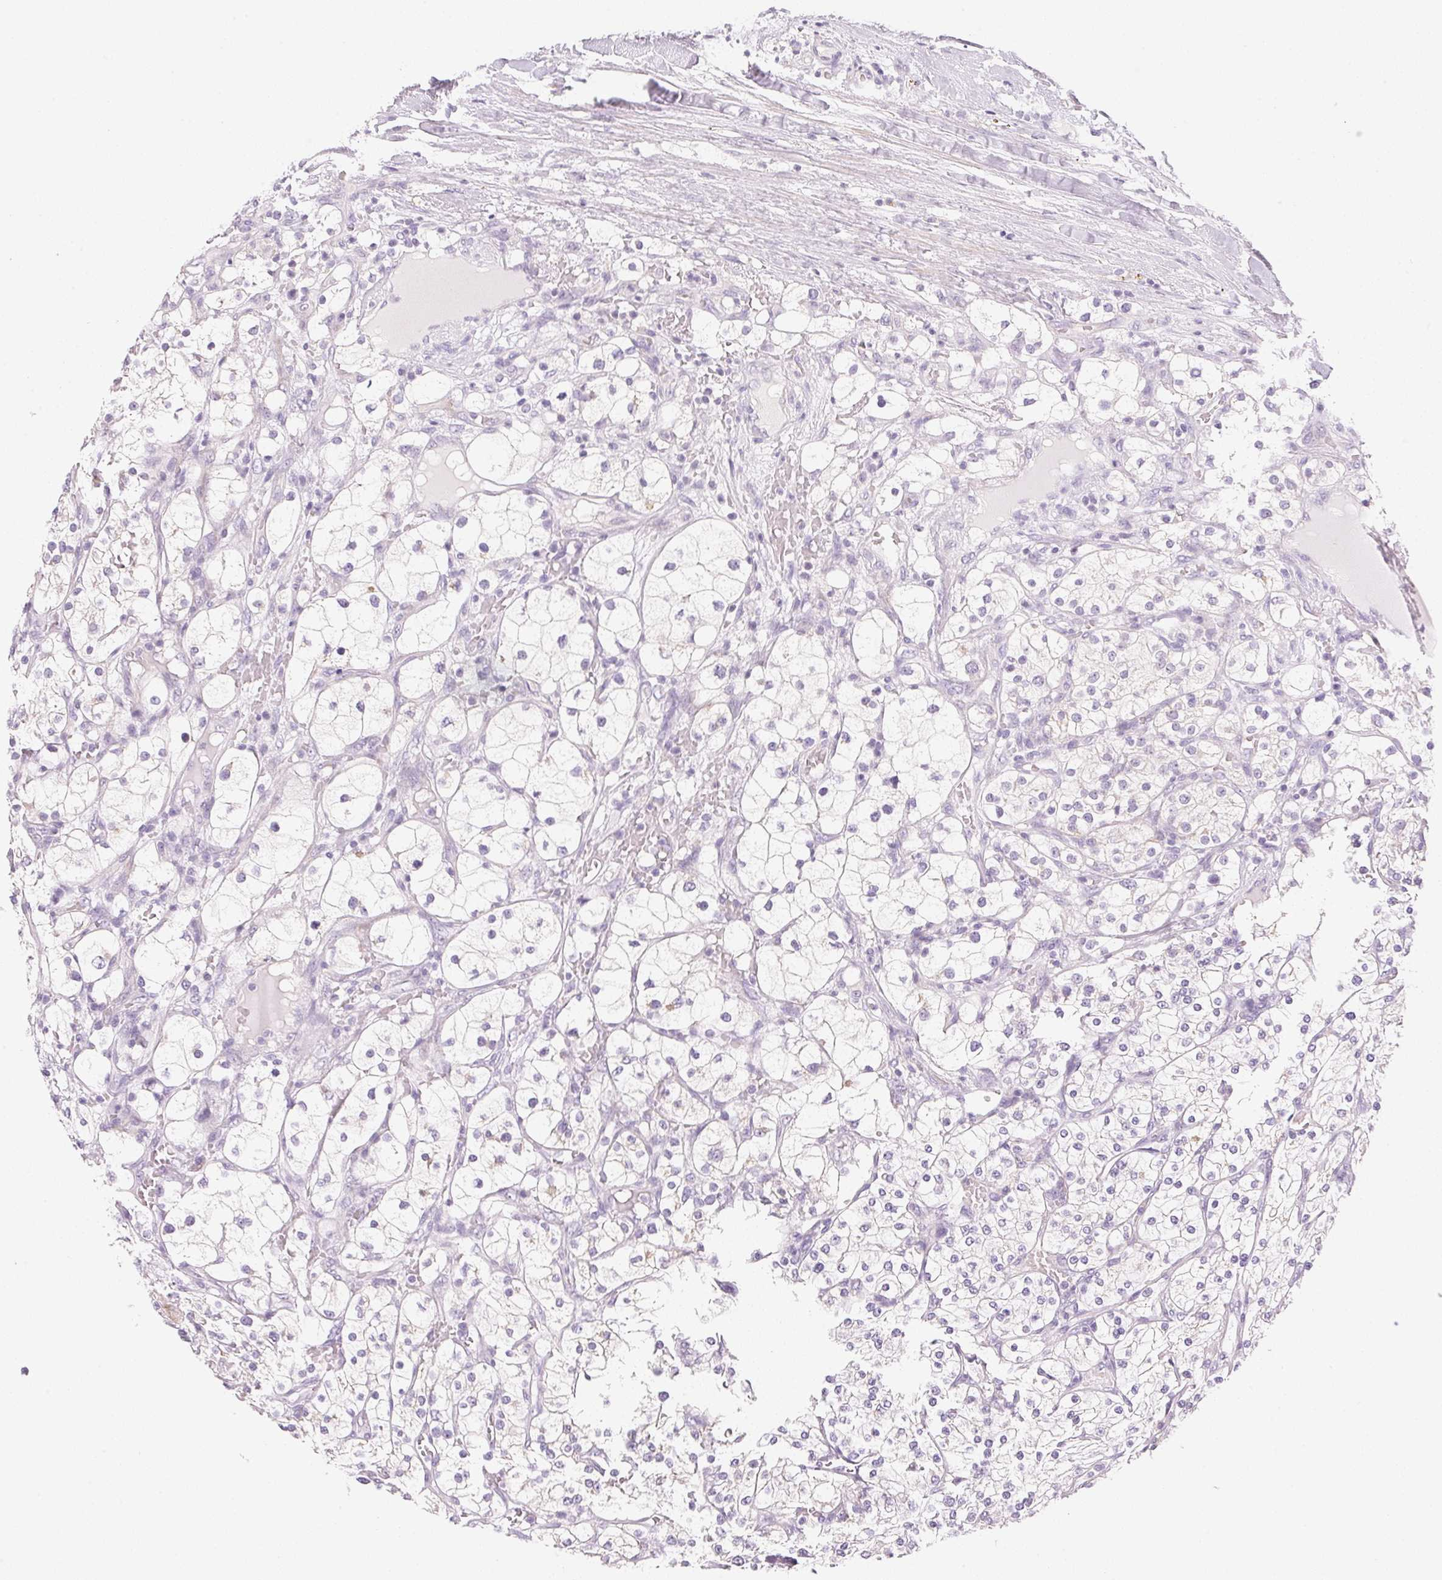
{"staining": {"intensity": "negative", "quantity": "none", "location": "none"}, "tissue": "renal cancer", "cell_type": "Tumor cells", "image_type": "cancer", "snomed": [{"axis": "morphology", "description": "Adenocarcinoma, NOS"}, {"axis": "topography", "description": "Kidney"}], "caption": "Immunohistochemistry (IHC) of renal cancer (adenocarcinoma) shows no expression in tumor cells.", "gene": "CYP11B1", "patient": {"sex": "male", "age": 80}}